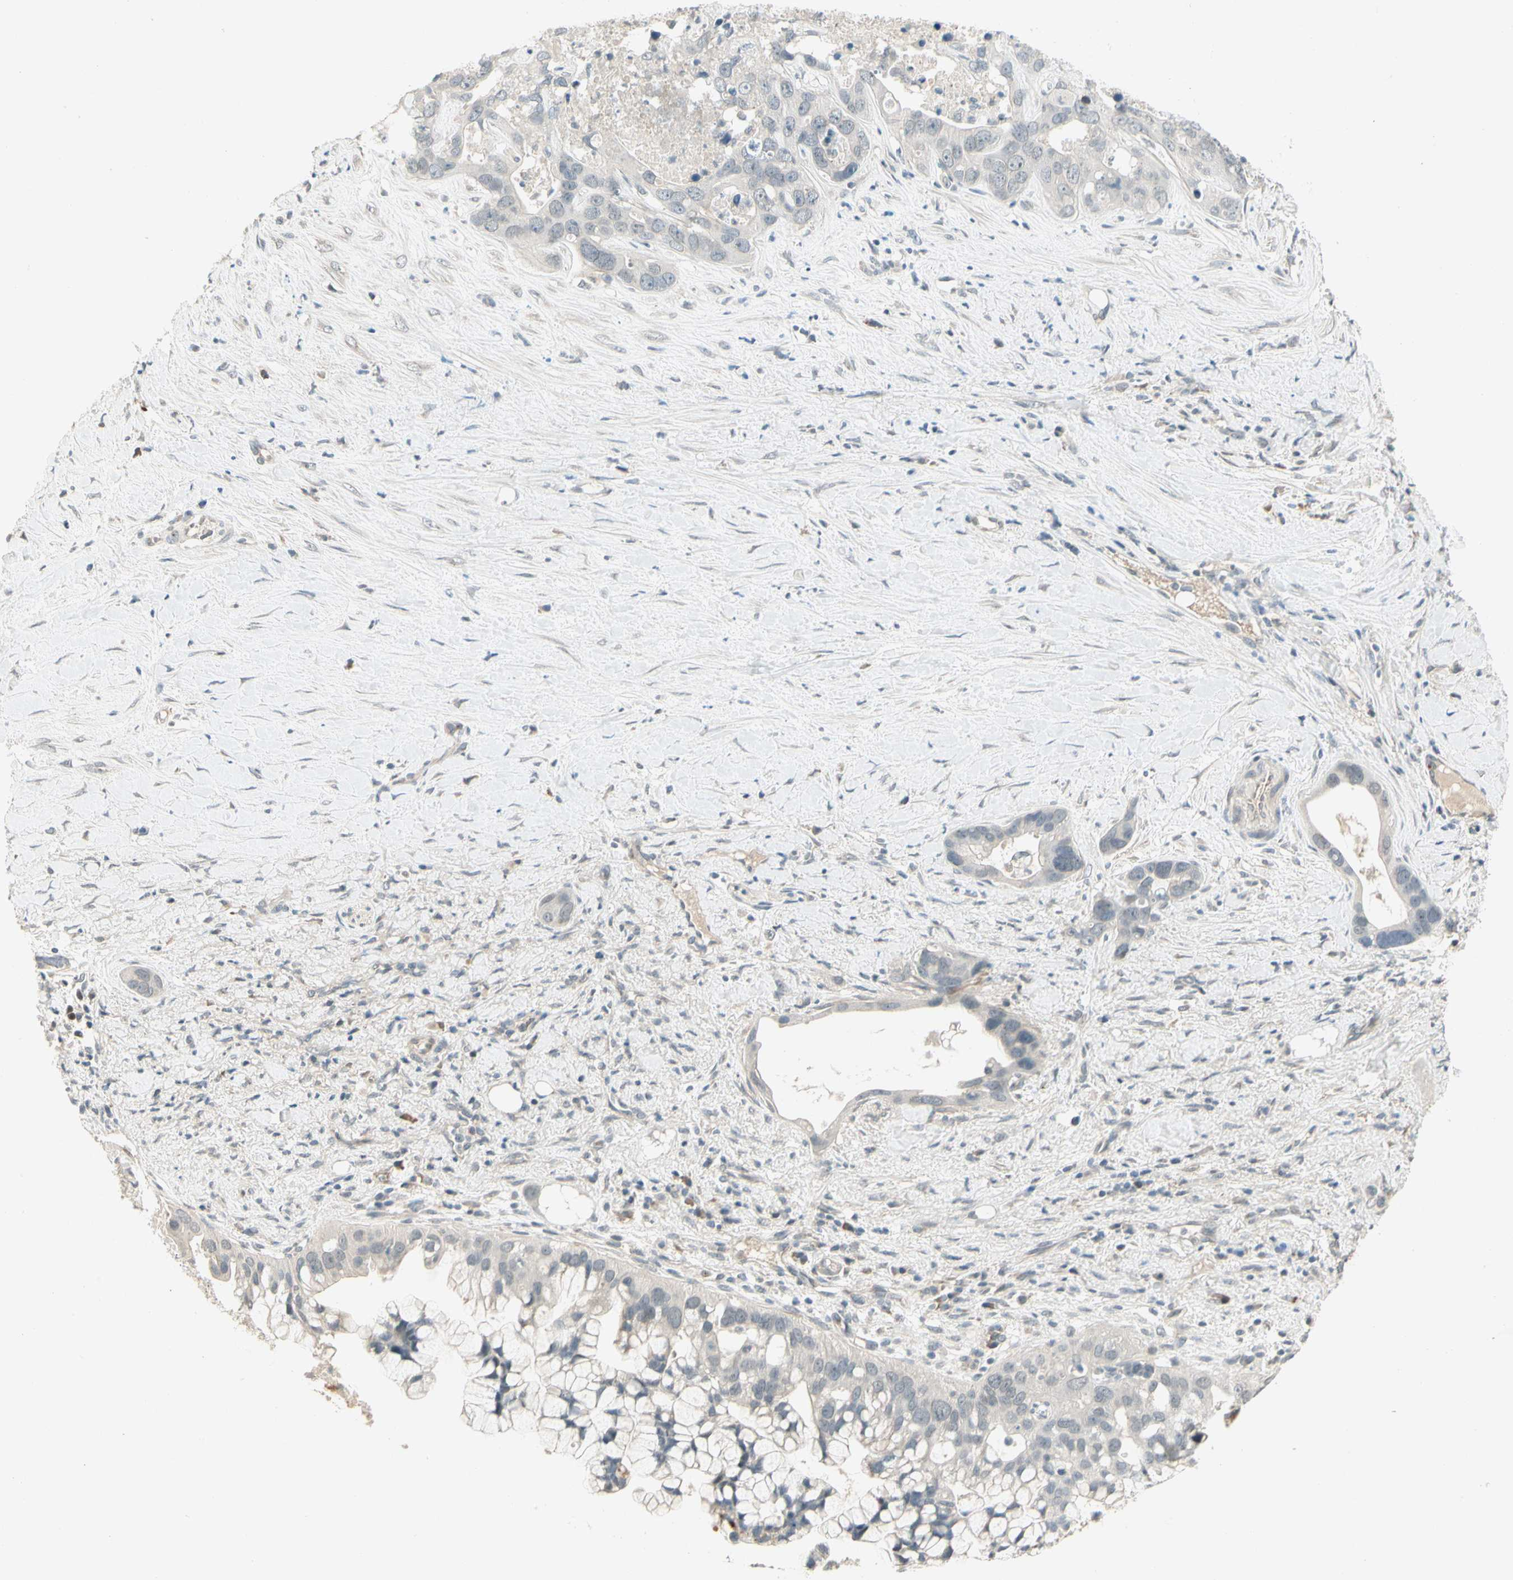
{"staining": {"intensity": "negative", "quantity": "none", "location": "none"}, "tissue": "liver cancer", "cell_type": "Tumor cells", "image_type": "cancer", "snomed": [{"axis": "morphology", "description": "Cholangiocarcinoma"}, {"axis": "topography", "description": "Liver"}], "caption": "Micrograph shows no significant protein positivity in tumor cells of liver cholangiocarcinoma.", "gene": "PCDHB15", "patient": {"sex": "female", "age": 65}}